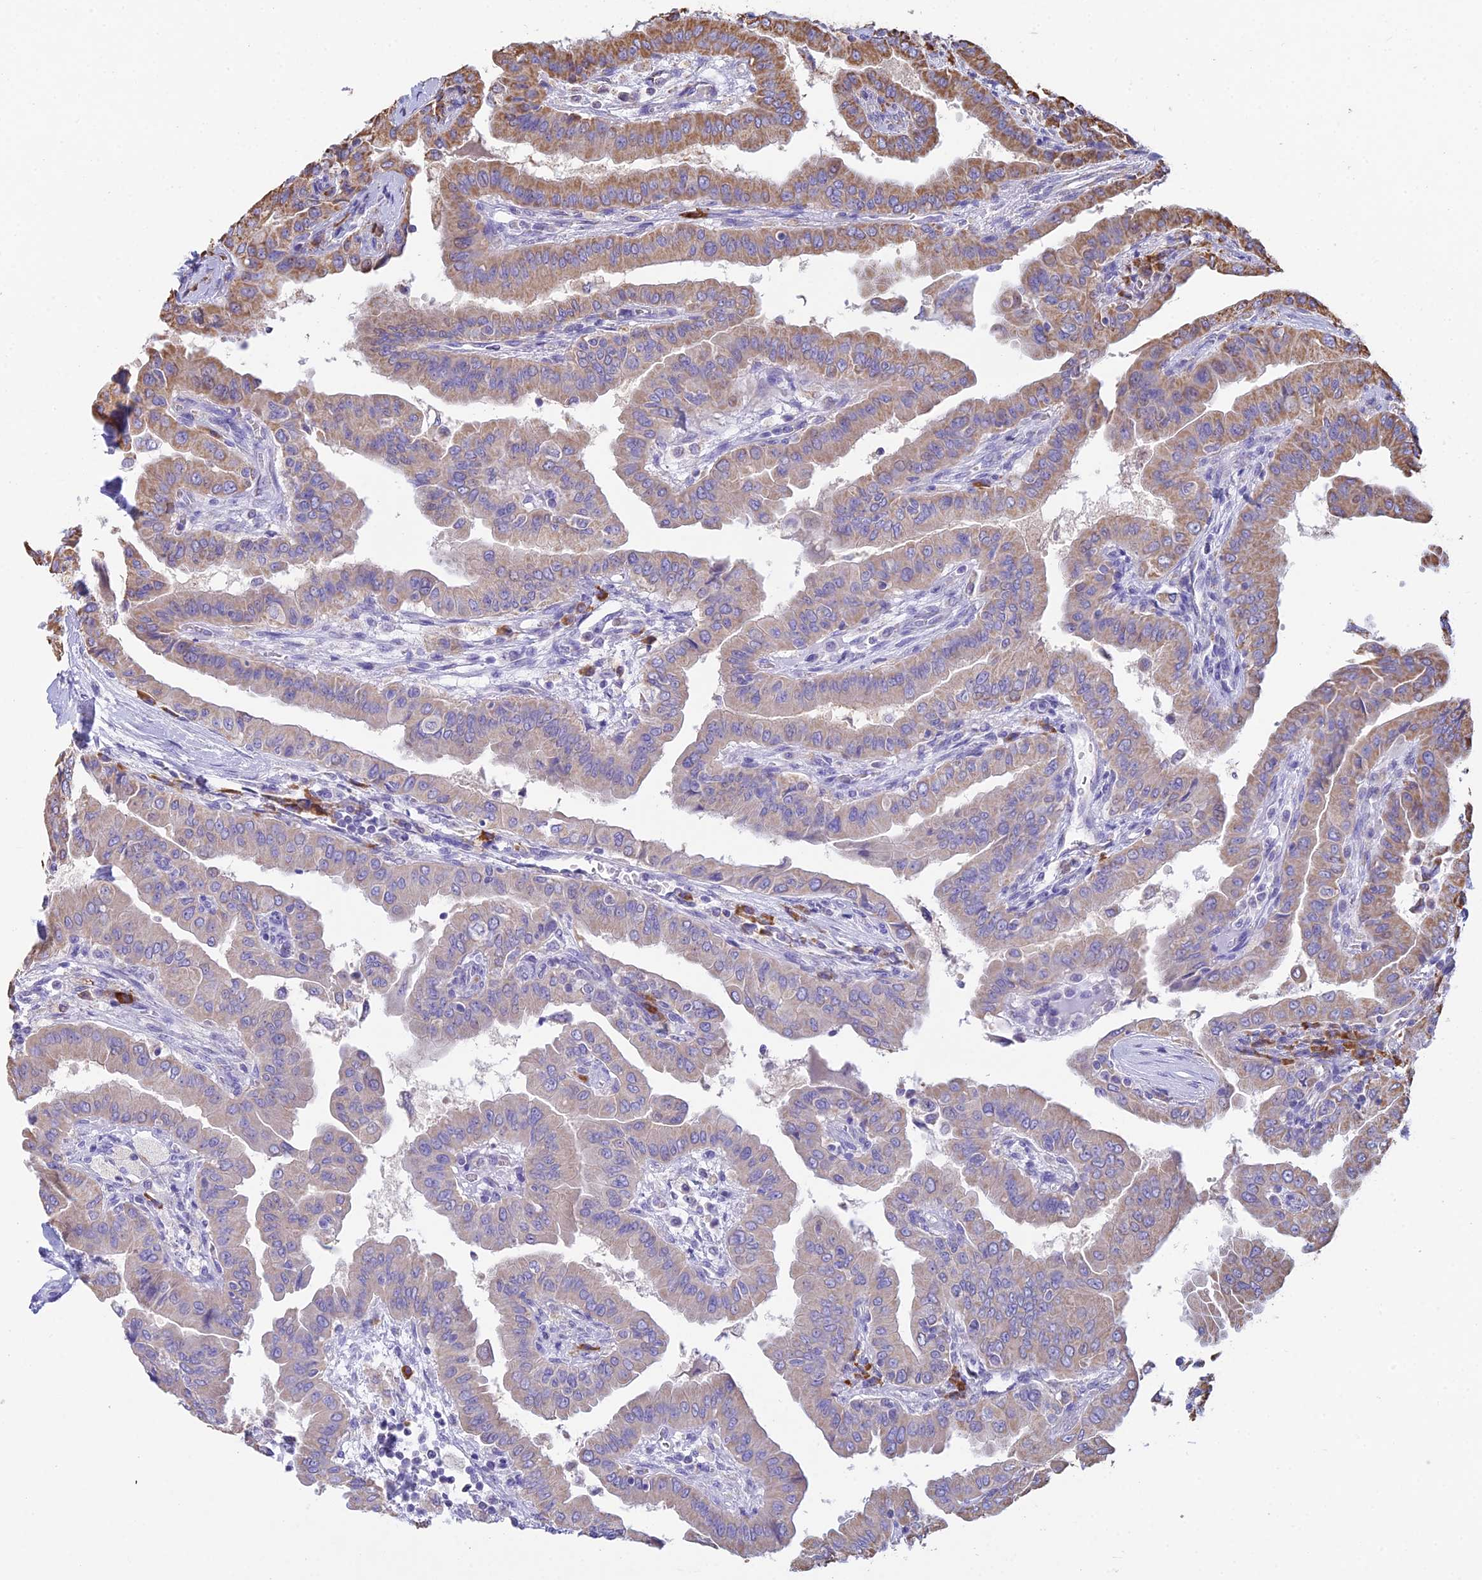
{"staining": {"intensity": "moderate", "quantity": "<25%", "location": "cytoplasmic/membranous"}, "tissue": "thyroid cancer", "cell_type": "Tumor cells", "image_type": "cancer", "snomed": [{"axis": "morphology", "description": "Papillary adenocarcinoma, NOS"}, {"axis": "topography", "description": "Thyroid gland"}], "caption": "Brown immunohistochemical staining in thyroid papillary adenocarcinoma reveals moderate cytoplasmic/membranous expression in about <25% of tumor cells. (brown staining indicates protein expression, while blue staining denotes nuclei).", "gene": "OR2W3", "patient": {"sex": "male", "age": 33}}